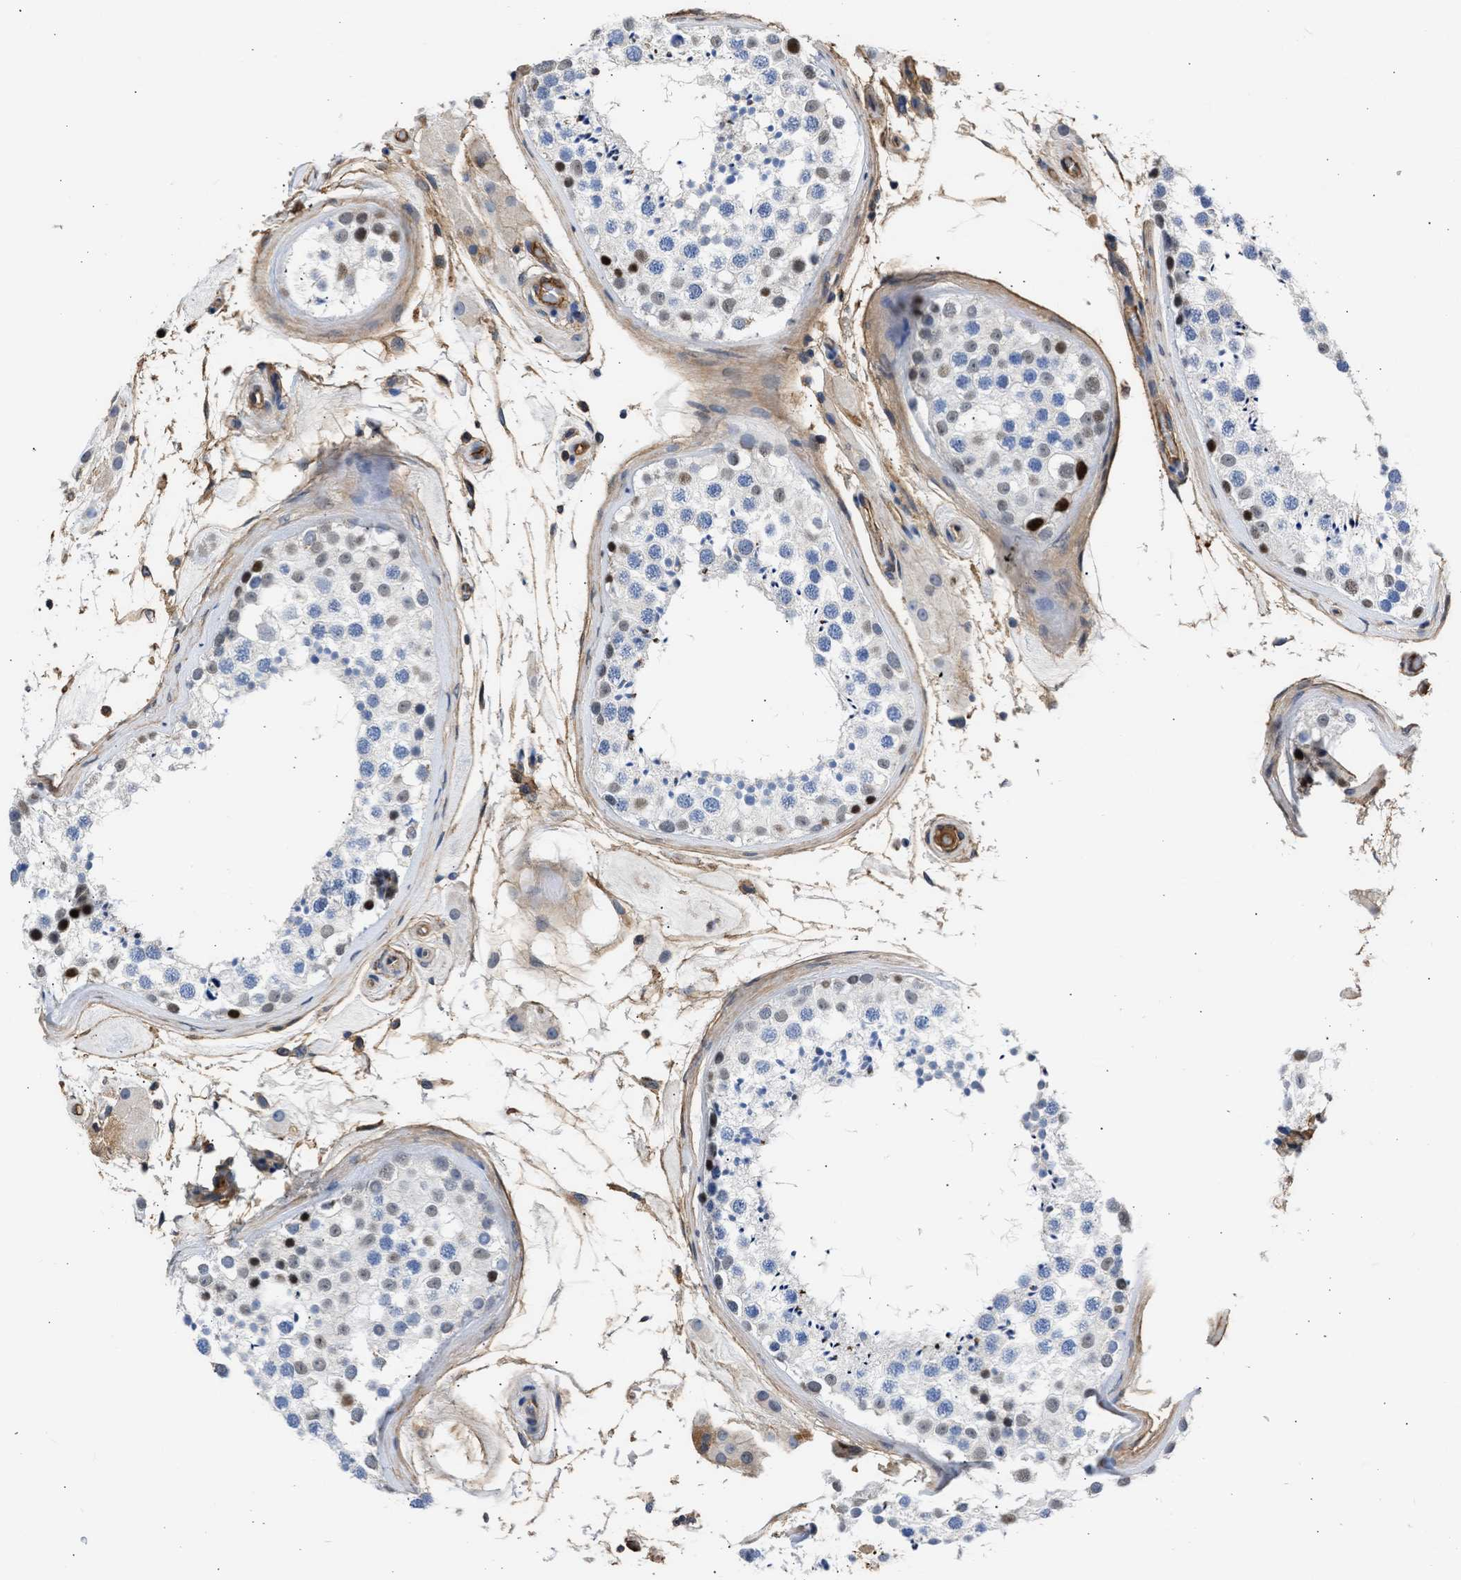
{"staining": {"intensity": "strong", "quantity": "<25%", "location": "nuclear"}, "tissue": "testis", "cell_type": "Cells in seminiferous ducts", "image_type": "normal", "snomed": [{"axis": "morphology", "description": "Normal tissue, NOS"}, {"axis": "topography", "description": "Testis"}], "caption": "There is medium levels of strong nuclear staining in cells in seminiferous ducts of benign testis, as demonstrated by immunohistochemical staining (brown color).", "gene": "MAS1L", "patient": {"sex": "male", "age": 46}}